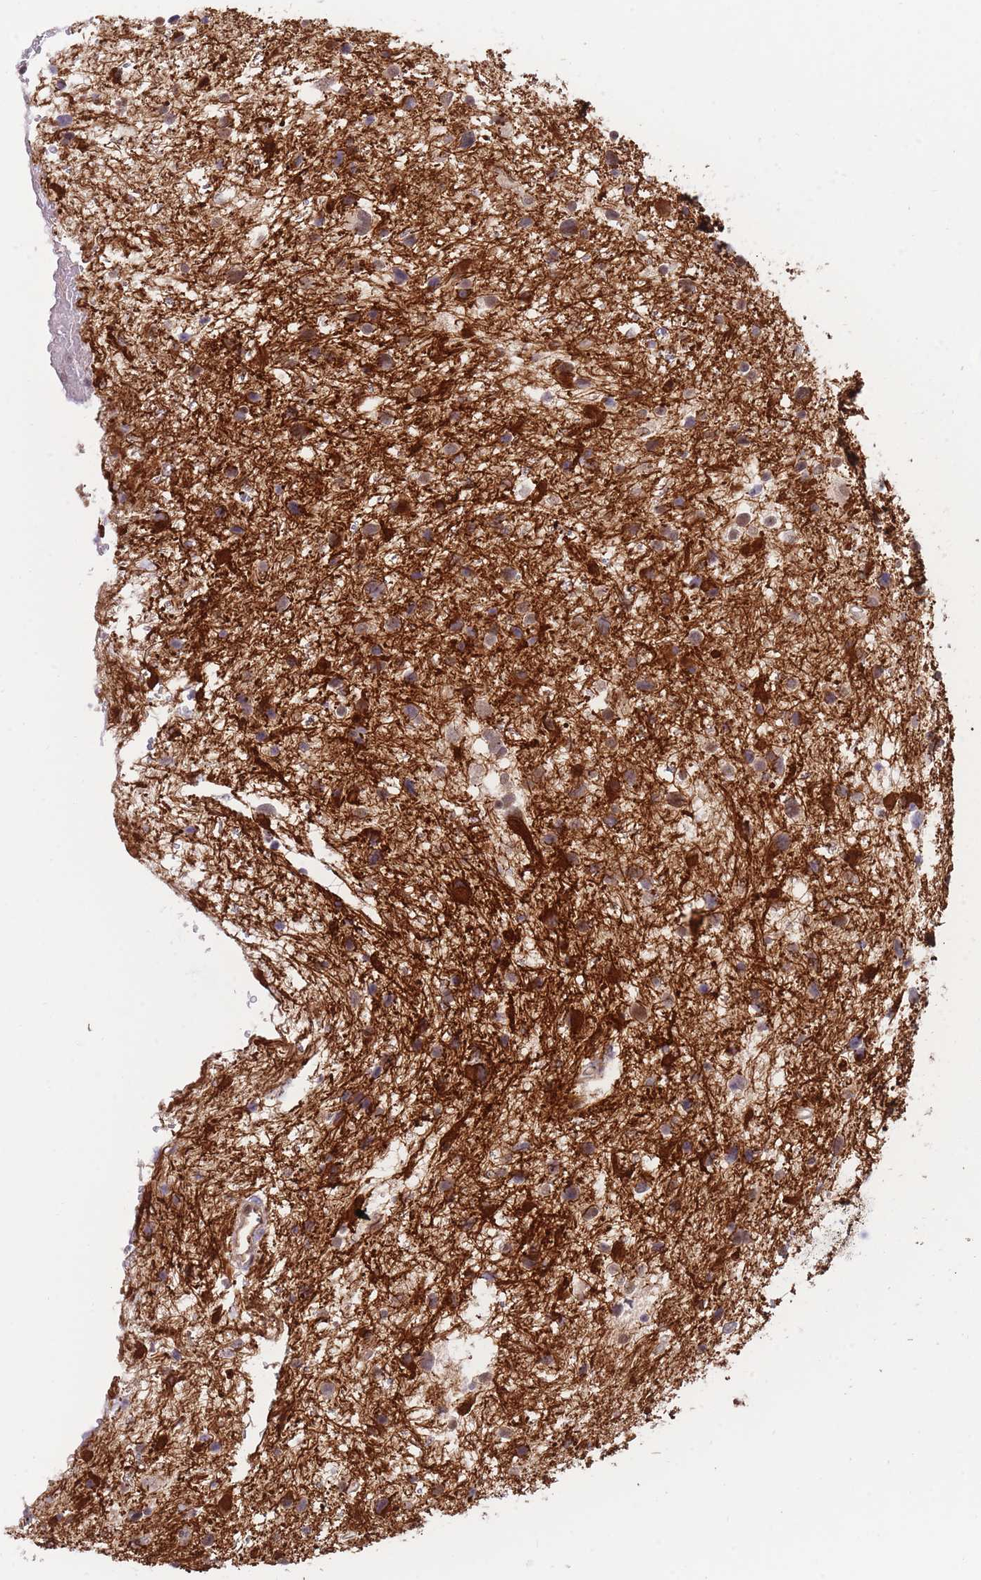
{"staining": {"intensity": "strong", "quantity": "25%-75%", "location": "cytoplasmic/membranous,nuclear"}, "tissue": "glioma", "cell_type": "Tumor cells", "image_type": "cancer", "snomed": [{"axis": "morphology", "description": "Glioma, malignant, Low grade"}, {"axis": "topography", "description": "Brain"}], "caption": "Protein expression analysis of low-grade glioma (malignant) demonstrates strong cytoplasmic/membranous and nuclear staining in about 25%-75% of tumor cells.", "gene": "BOD1L1", "patient": {"sex": "female", "age": 32}}